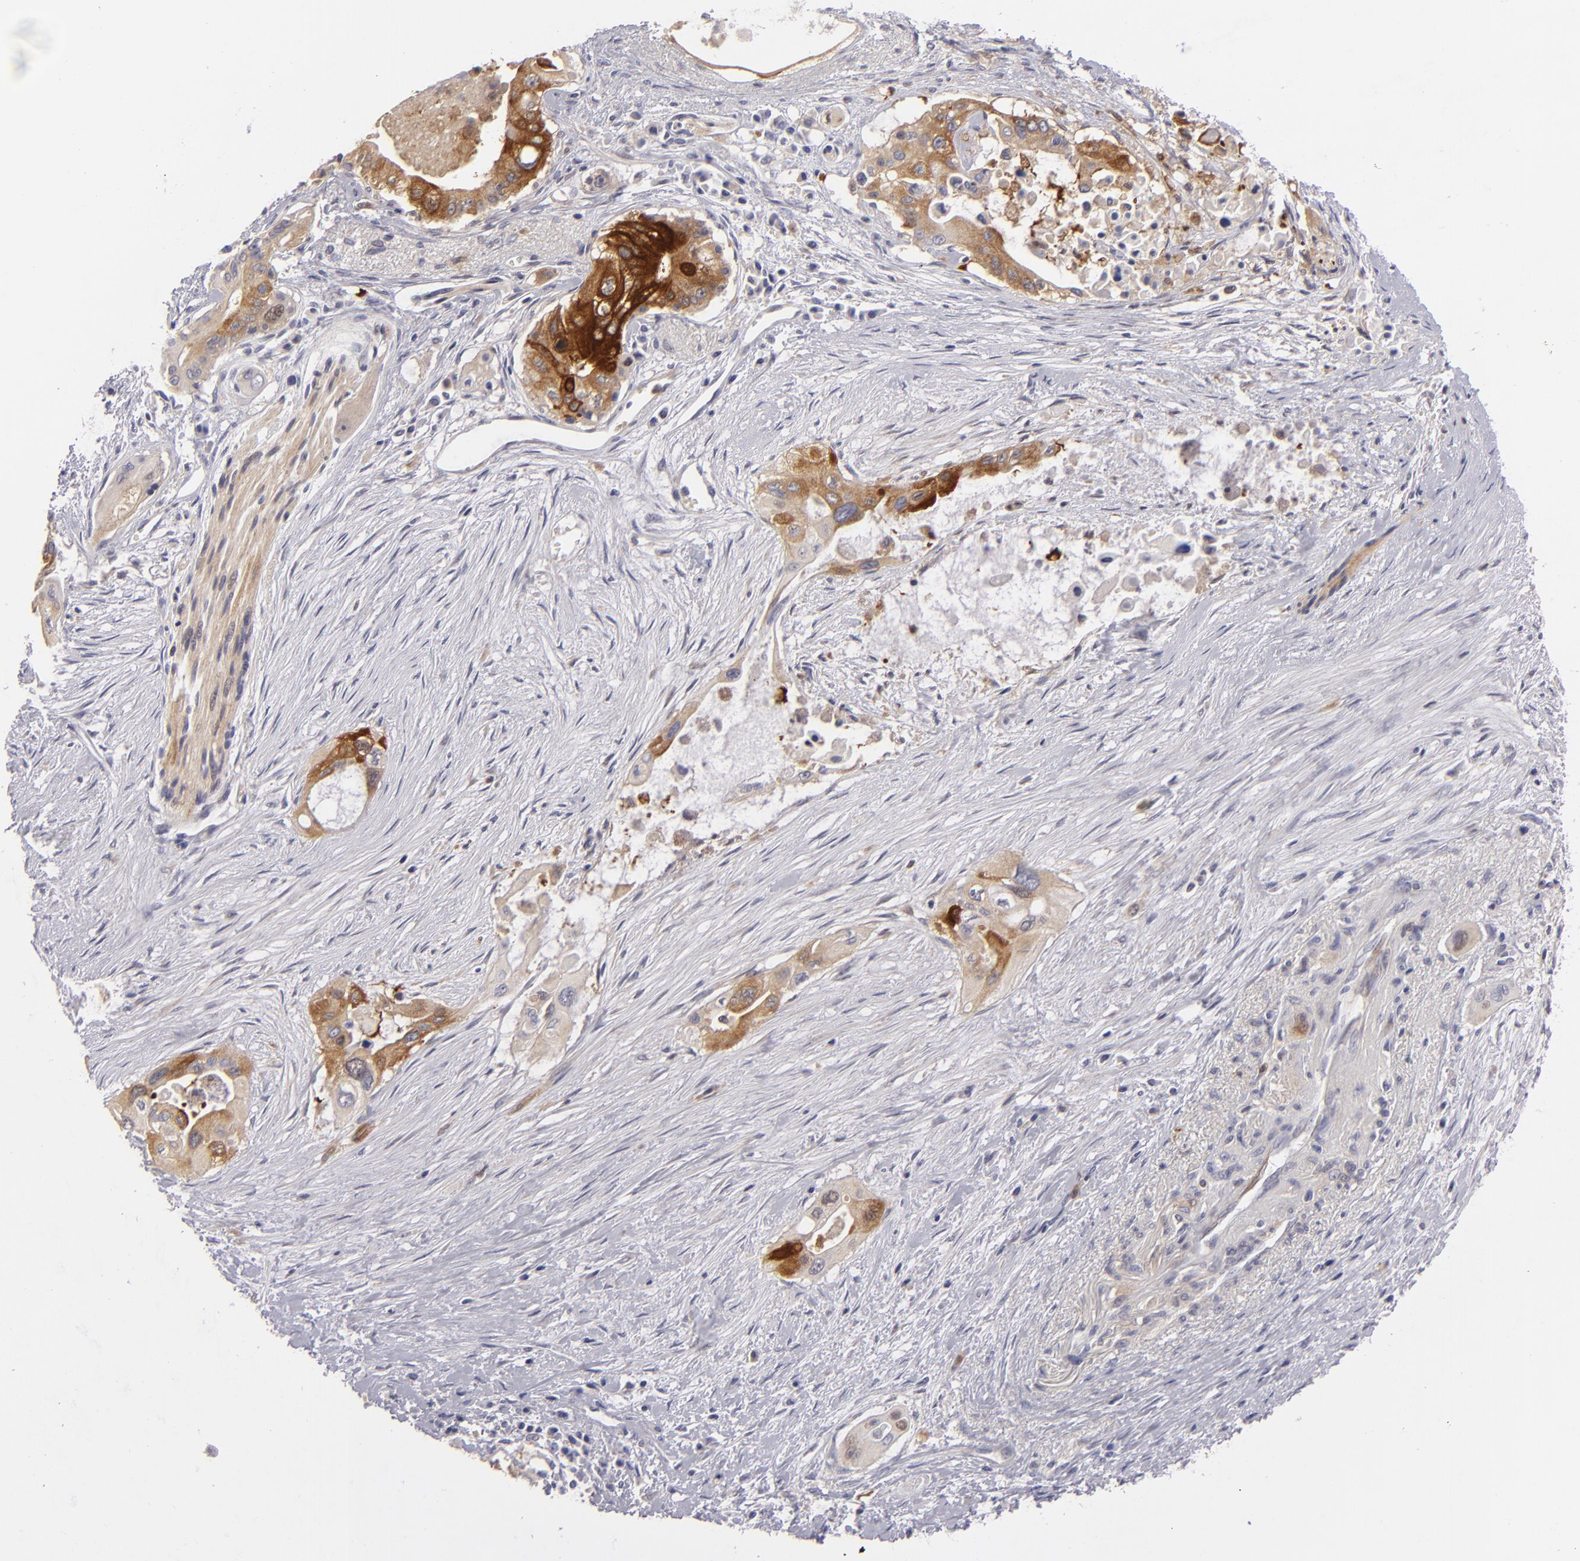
{"staining": {"intensity": "strong", "quantity": ">75%", "location": "cytoplasmic/membranous"}, "tissue": "pancreatic cancer", "cell_type": "Tumor cells", "image_type": "cancer", "snomed": [{"axis": "morphology", "description": "Adenocarcinoma, NOS"}, {"axis": "topography", "description": "Pancreas"}], "caption": "There is high levels of strong cytoplasmic/membranous staining in tumor cells of pancreatic cancer, as demonstrated by immunohistochemical staining (brown color).", "gene": "MMP10", "patient": {"sex": "male", "age": 77}}